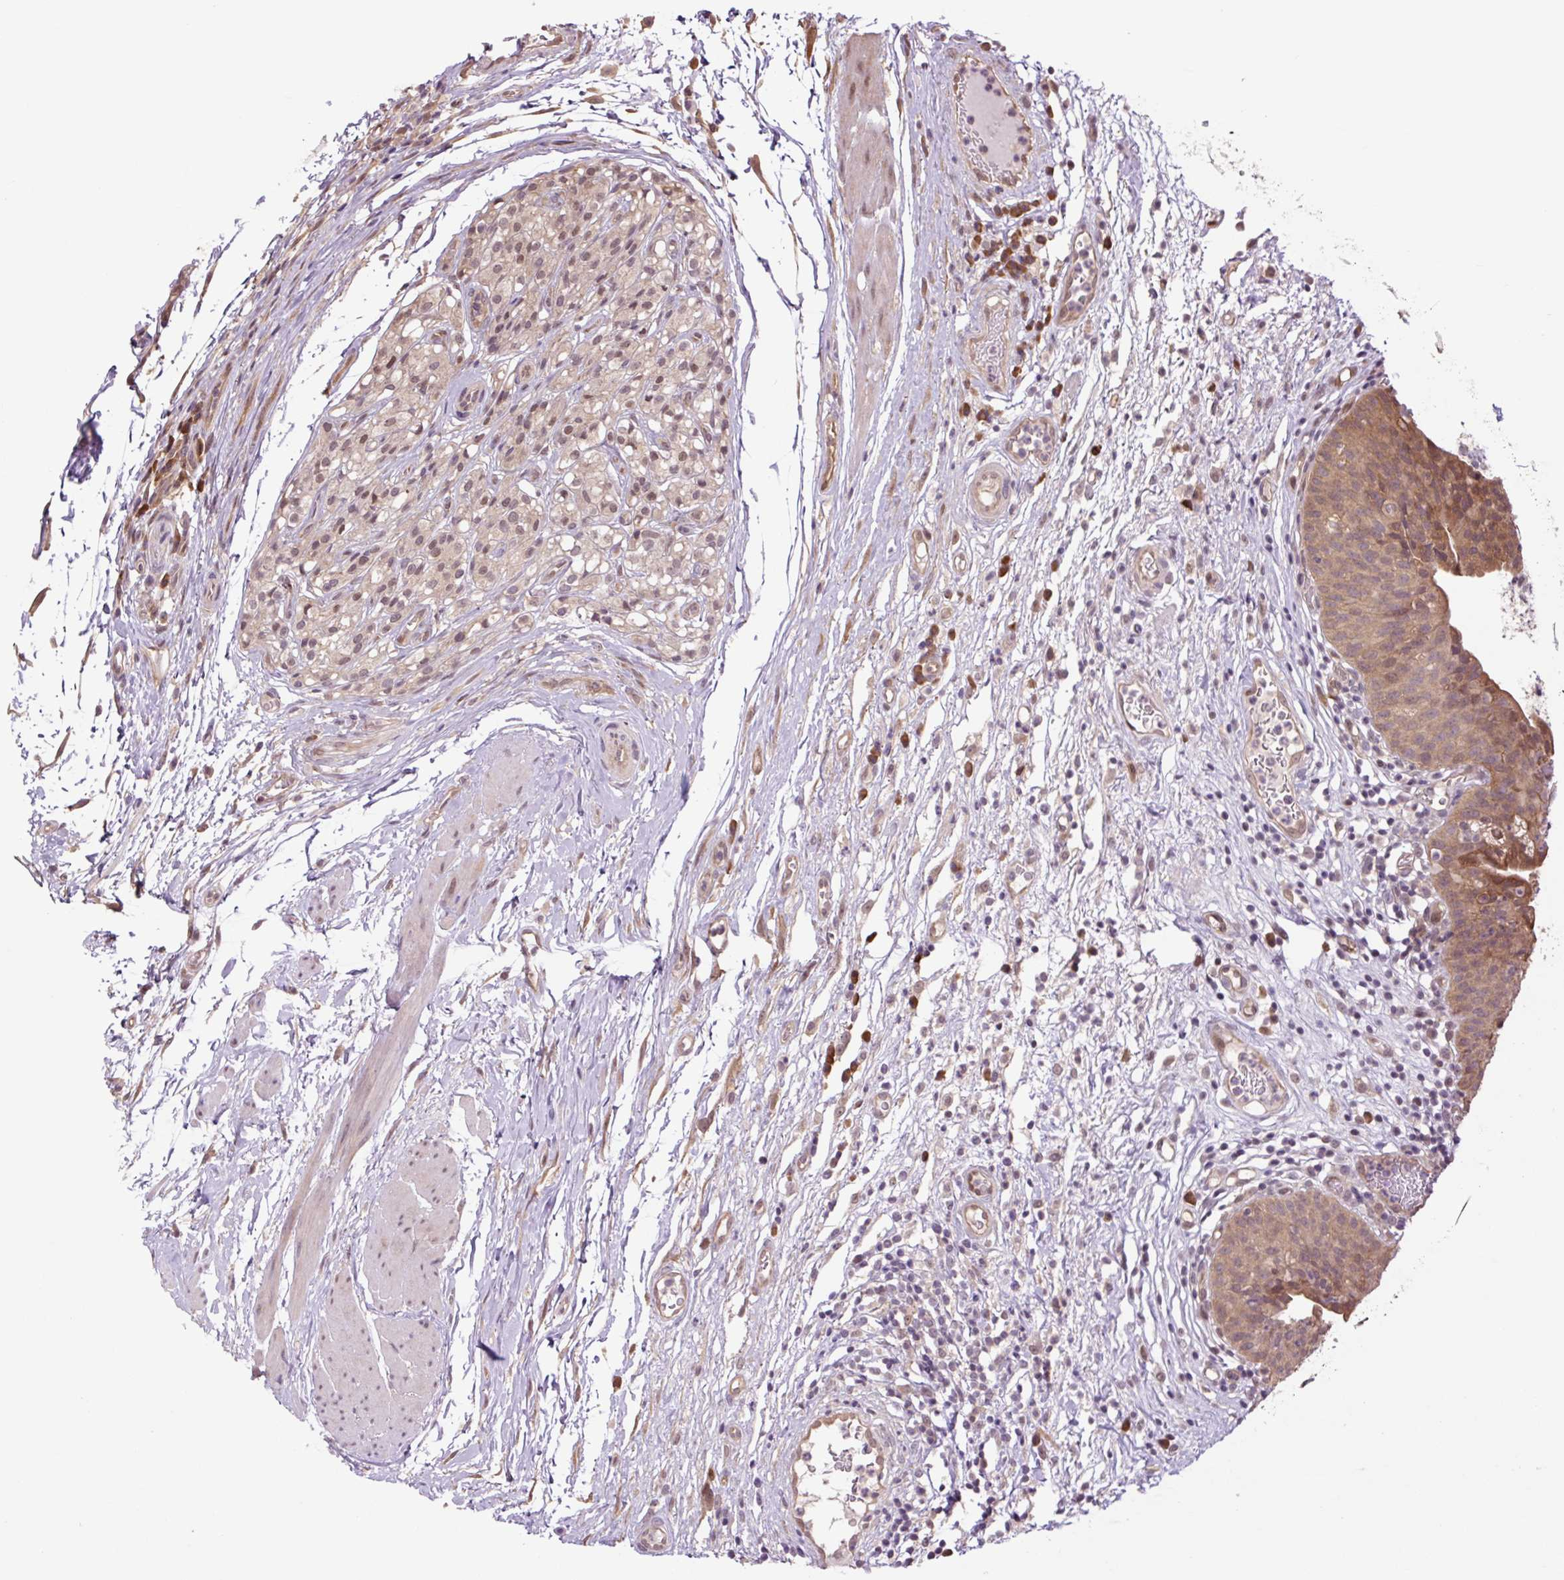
{"staining": {"intensity": "moderate", "quantity": "25%-75%", "location": "cytoplasmic/membranous"}, "tissue": "urinary bladder", "cell_type": "Urothelial cells", "image_type": "normal", "snomed": [{"axis": "morphology", "description": "Normal tissue, NOS"}, {"axis": "morphology", "description": "Inflammation, NOS"}, {"axis": "topography", "description": "Urinary bladder"}], "caption": "An immunohistochemistry micrograph of unremarkable tissue is shown. Protein staining in brown highlights moderate cytoplasmic/membranous positivity in urinary bladder within urothelial cells. (DAB IHC, brown staining for protein, blue staining for nuclei).", "gene": "TPT1", "patient": {"sex": "male", "age": 57}}